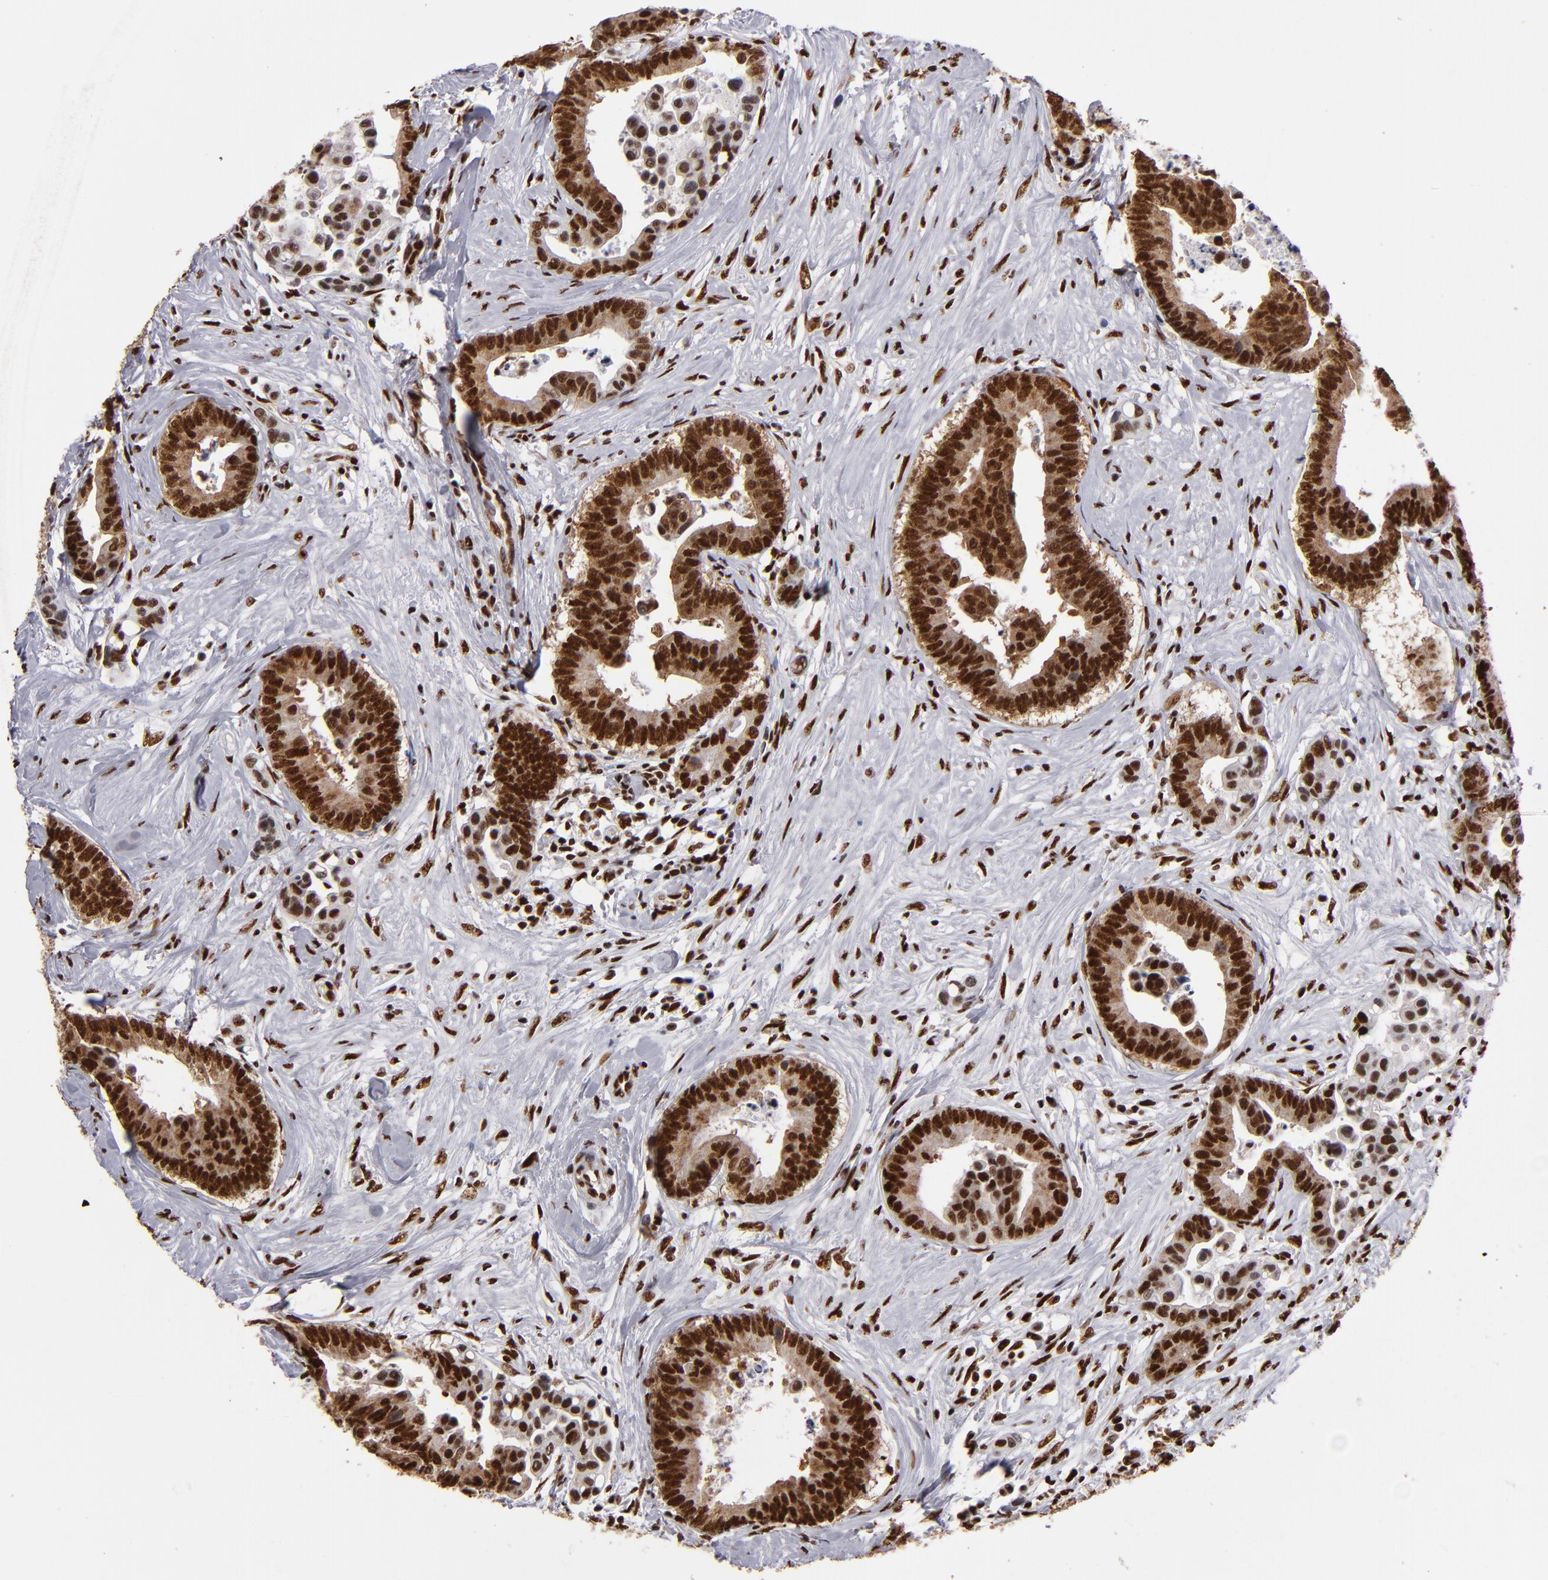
{"staining": {"intensity": "strong", "quantity": ">75%", "location": "nuclear"}, "tissue": "colorectal cancer", "cell_type": "Tumor cells", "image_type": "cancer", "snomed": [{"axis": "morphology", "description": "Adenocarcinoma, NOS"}, {"axis": "topography", "description": "Colon"}], "caption": "Strong nuclear protein expression is appreciated in about >75% of tumor cells in adenocarcinoma (colorectal).", "gene": "MRE11", "patient": {"sex": "male", "age": 82}}